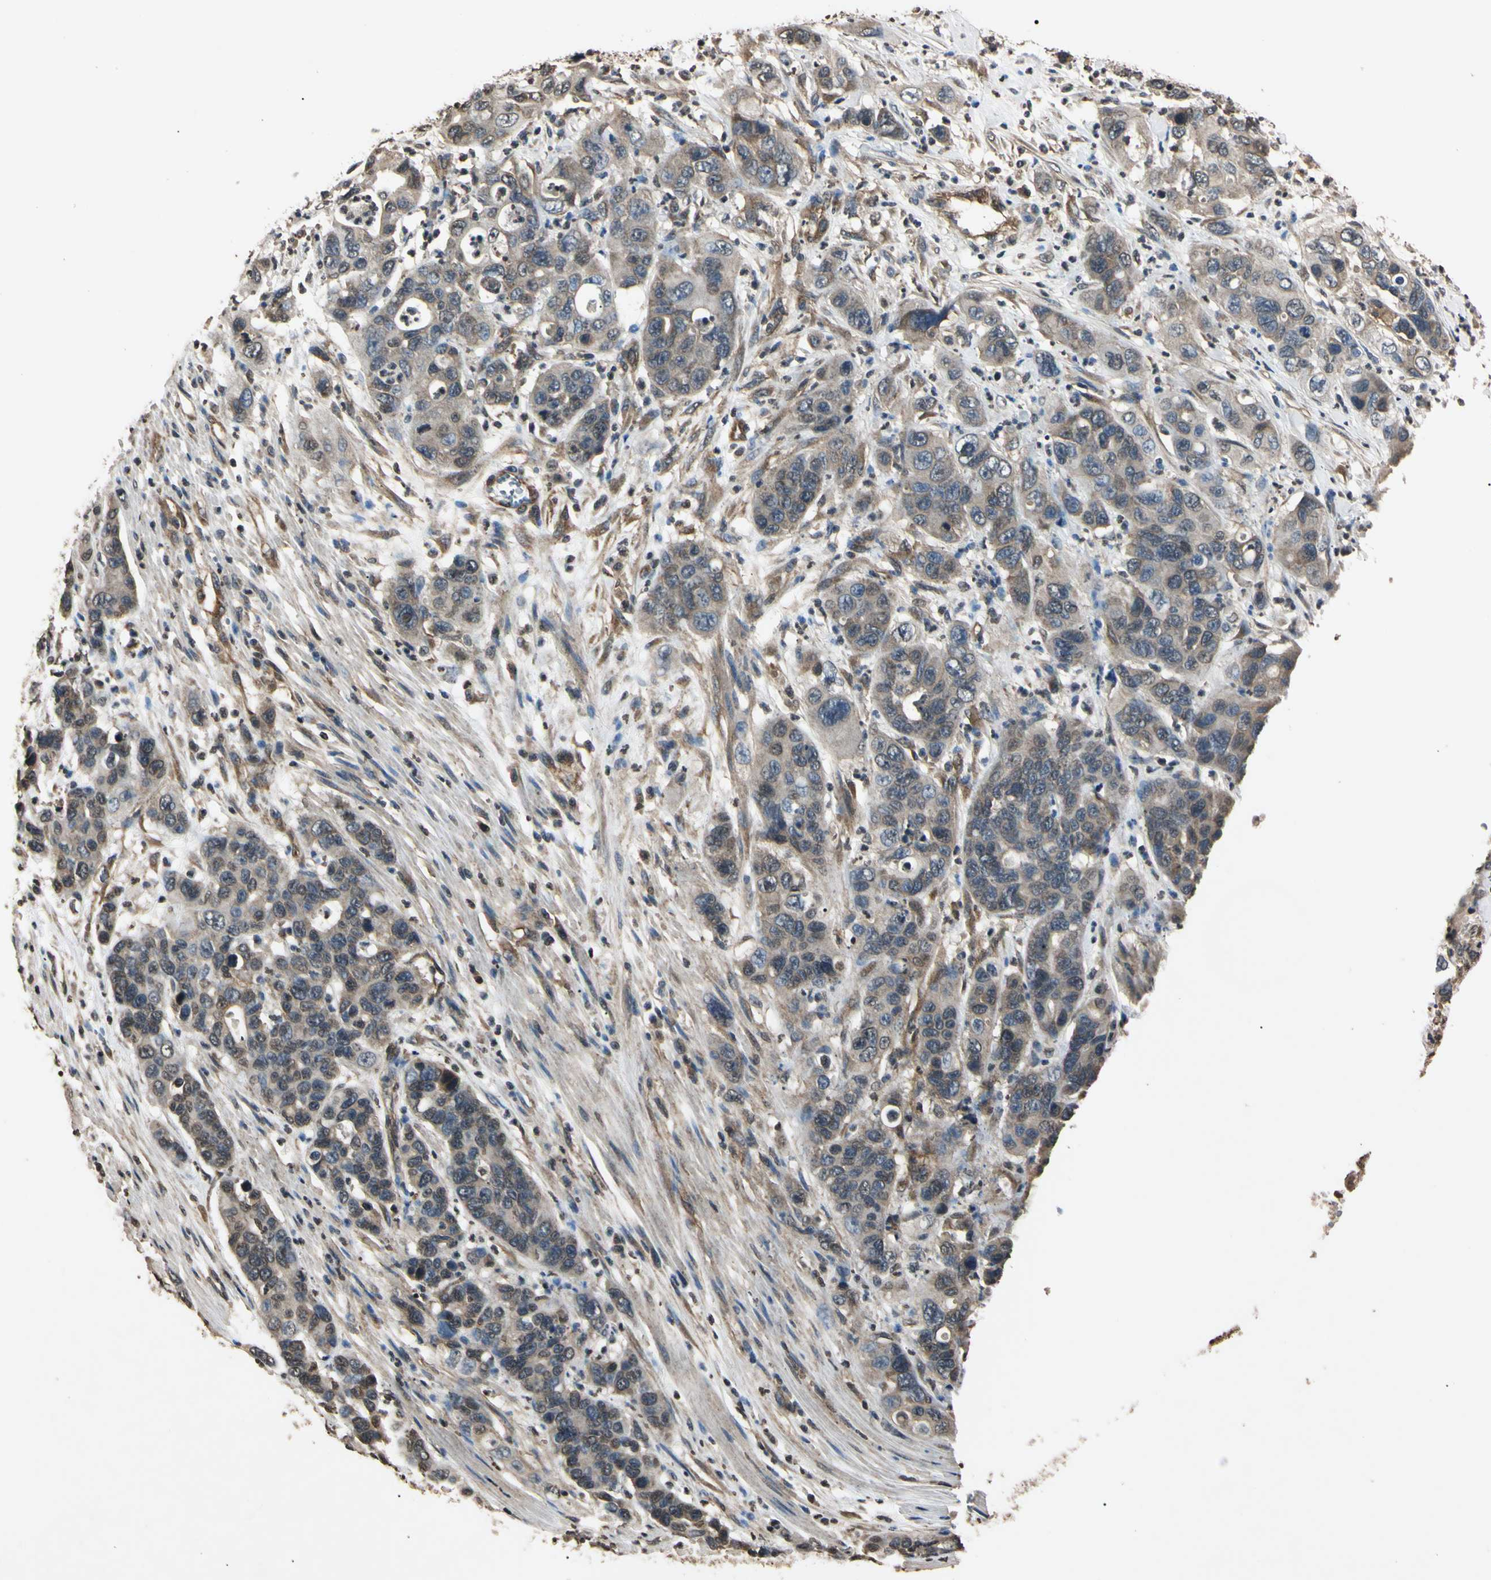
{"staining": {"intensity": "weak", "quantity": "25%-75%", "location": "cytoplasmic/membranous"}, "tissue": "pancreatic cancer", "cell_type": "Tumor cells", "image_type": "cancer", "snomed": [{"axis": "morphology", "description": "Adenocarcinoma, NOS"}, {"axis": "topography", "description": "Pancreas"}], "caption": "Immunohistochemistry staining of pancreatic cancer, which demonstrates low levels of weak cytoplasmic/membranous expression in approximately 25%-75% of tumor cells indicating weak cytoplasmic/membranous protein expression. The staining was performed using DAB (brown) for protein detection and nuclei were counterstained in hematoxylin (blue).", "gene": "EPN1", "patient": {"sex": "female", "age": 71}}